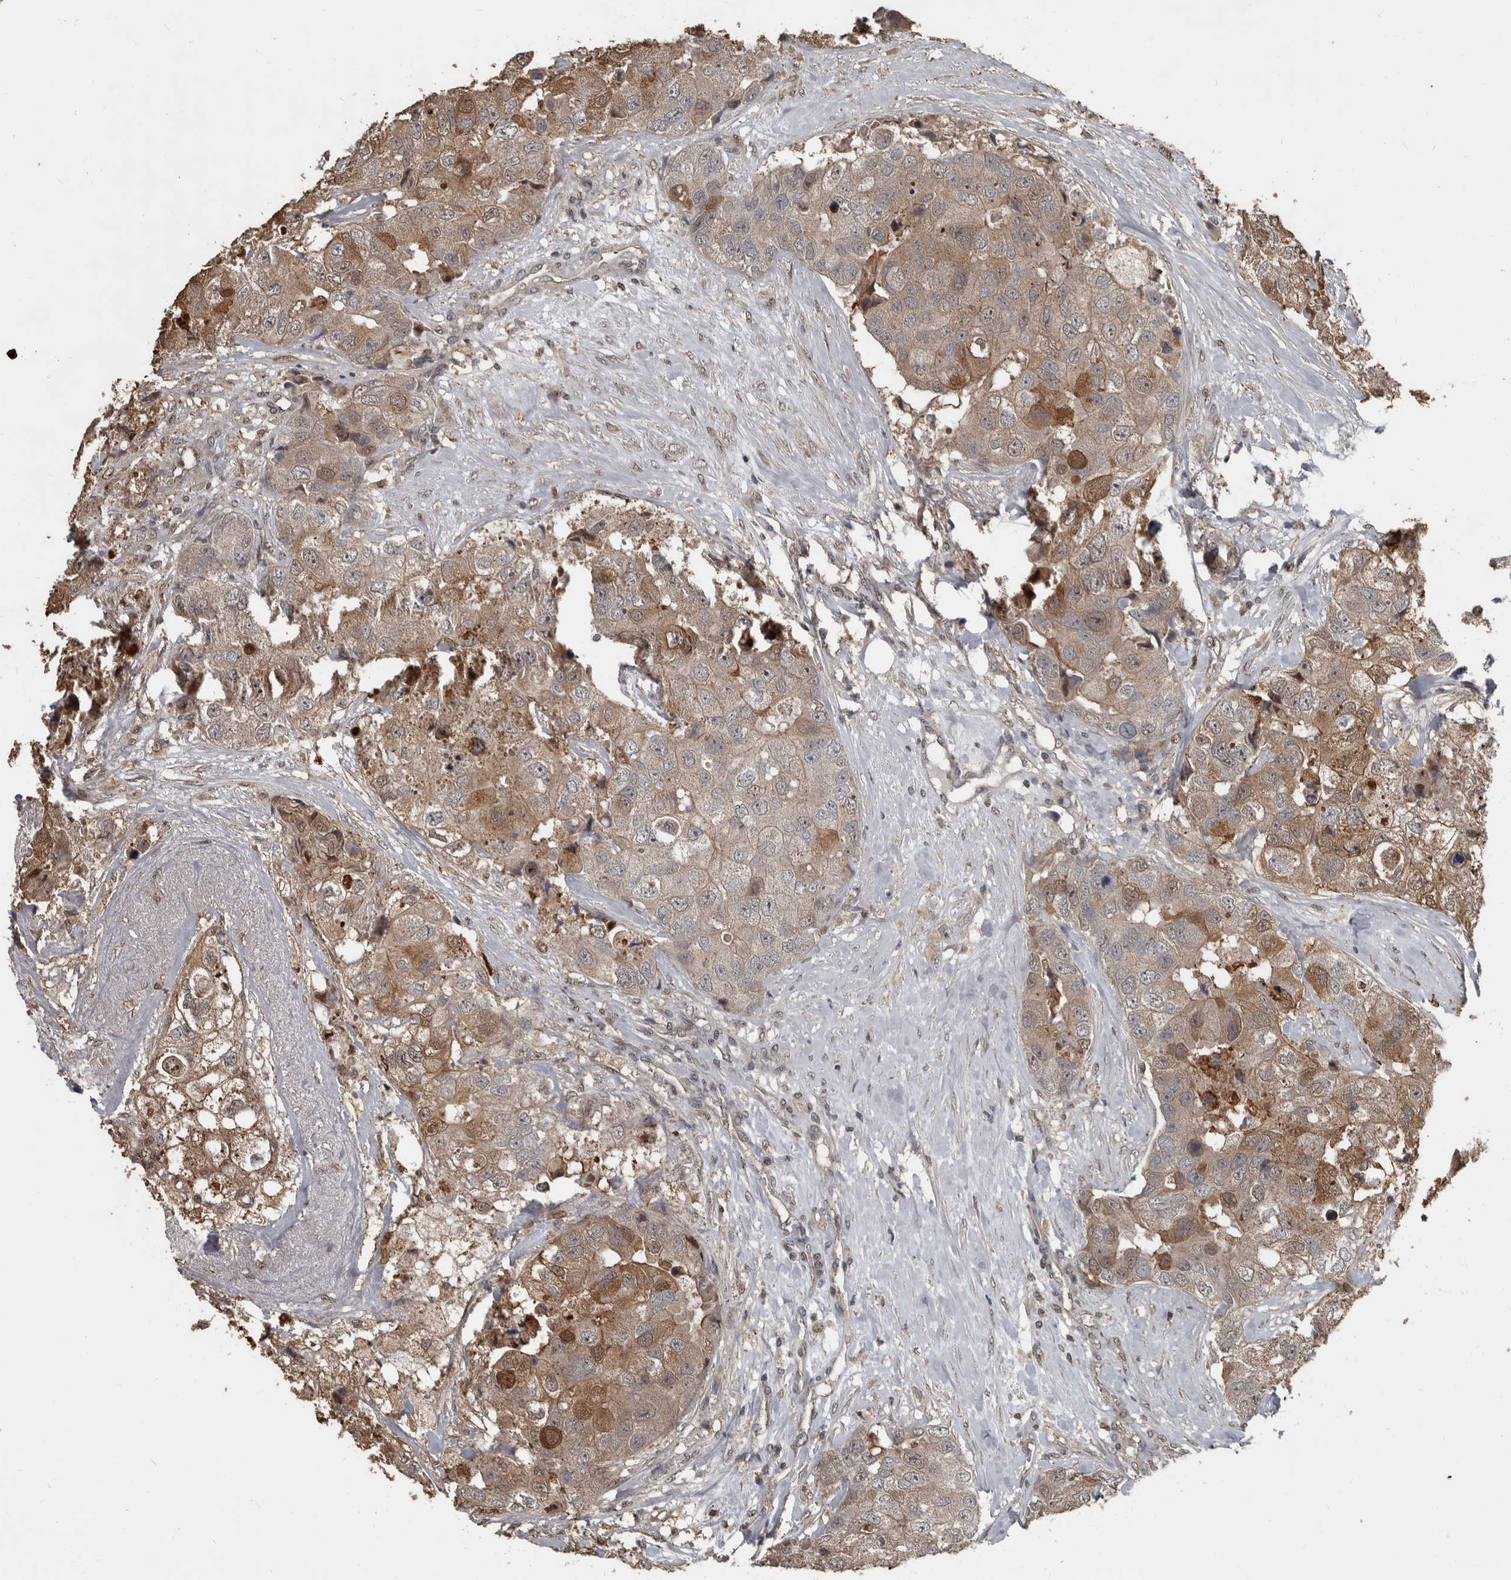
{"staining": {"intensity": "moderate", "quantity": ">75%", "location": "cytoplasmic/membranous"}, "tissue": "breast cancer", "cell_type": "Tumor cells", "image_type": "cancer", "snomed": [{"axis": "morphology", "description": "Duct carcinoma"}, {"axis": "topography", "description": "Breast"}], "caption": "A micrograph showing moderate cytoplasmic/membranous staining in approximately >75% of tumor cells in breast cancer, as visualized by brown immunohistochemical staining.", "gene": "FSBP", "patient": {"sex": "female", "age": 62}}